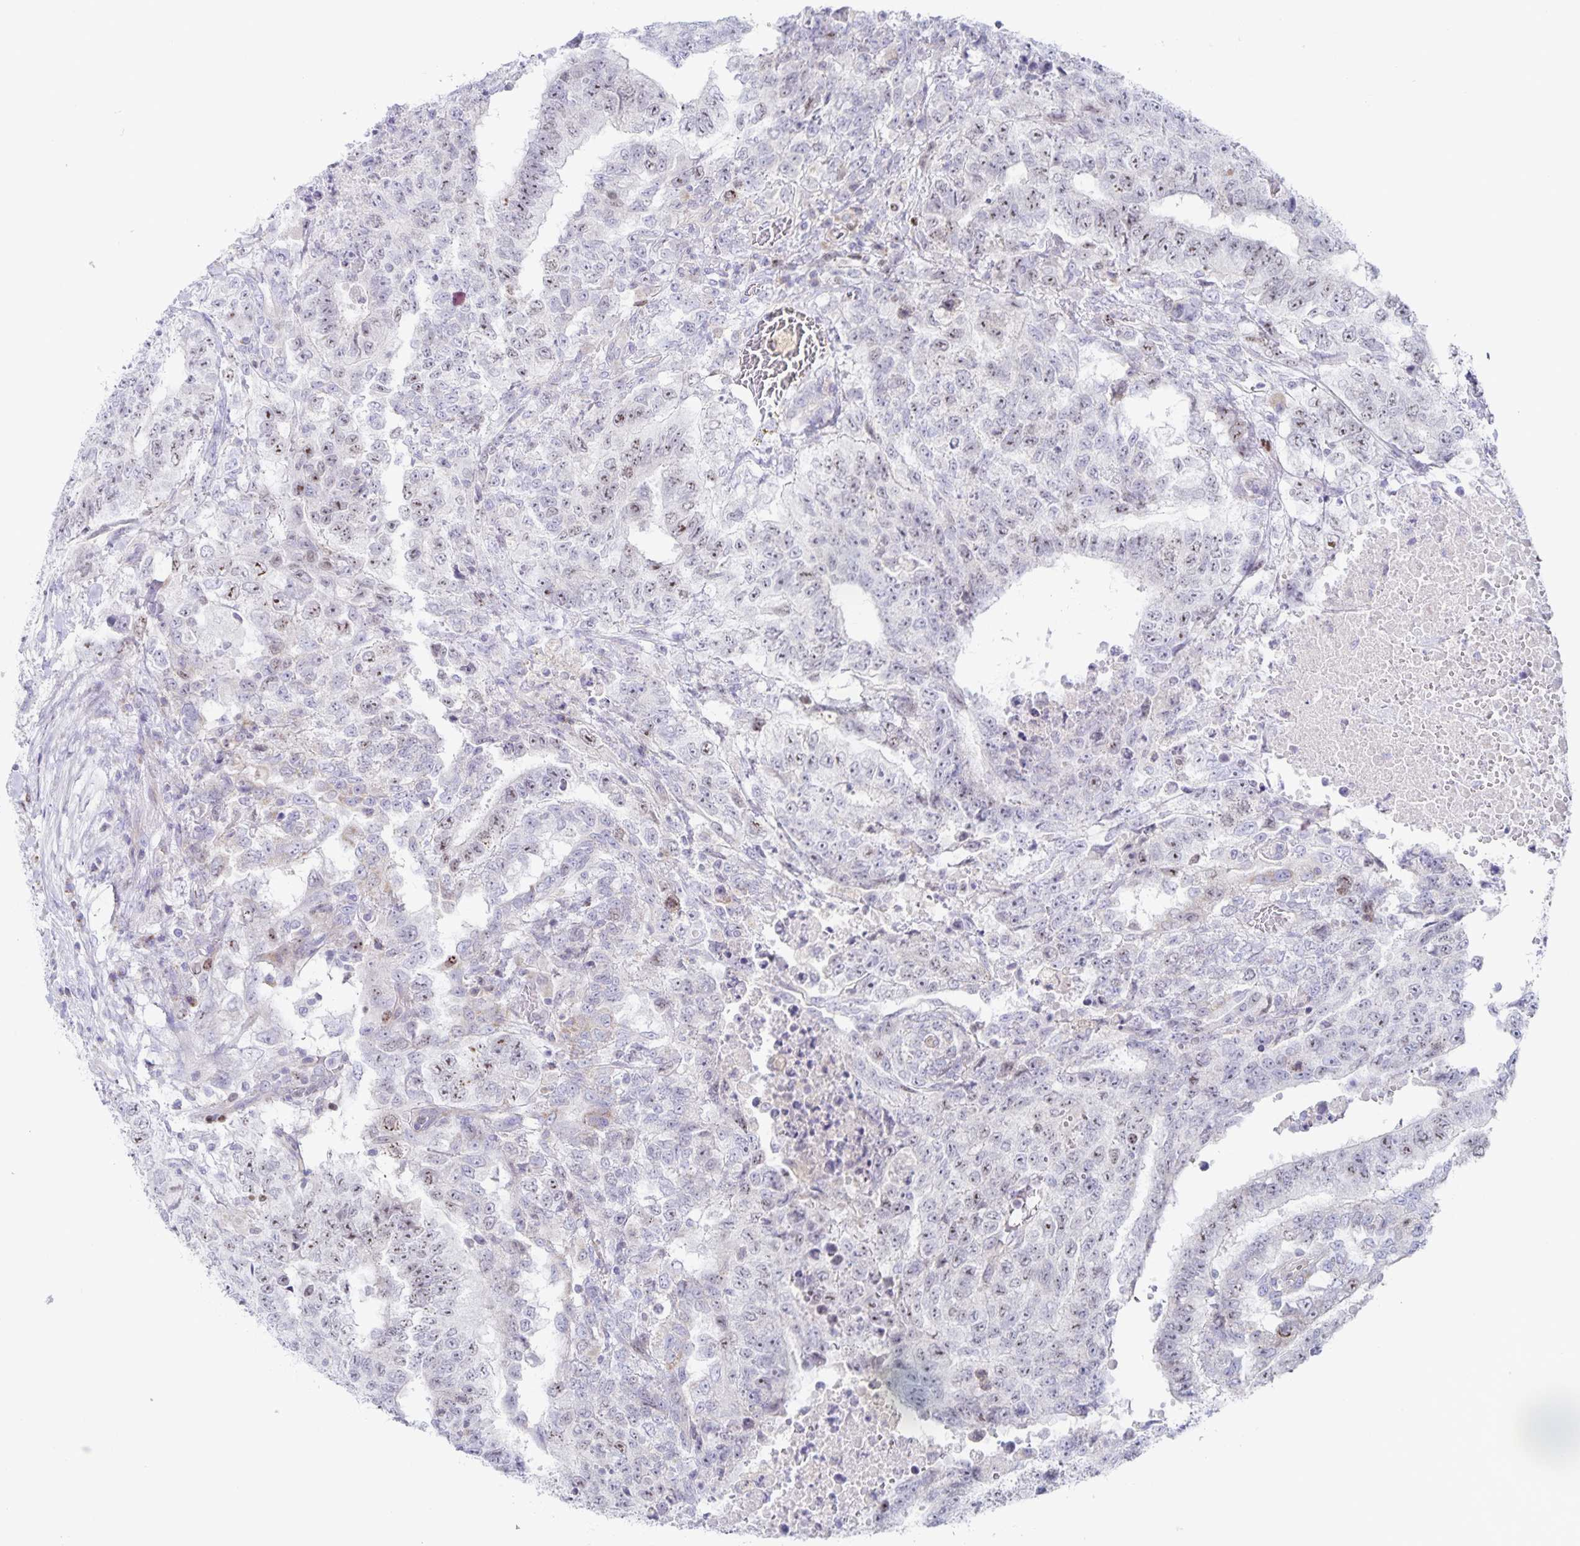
{"staining": {"intensity": "moderate", "quantity": "25%-75%", "location": "nuclear"}, "tissue": "testis cancer", "cell_type": "Tumor cells", "image_type": "cancer", "snomed": [{"axis": "morphology", "description": "Carcinoma, Embryonal, NOS"}, {"axis": "topography", "description": "Testis"}], "caption": "There is medium levels of moderate nuclear expression in tumor cells of testis cancer (embryonal carcinoma), as demonstrated by immunohistochemical staining (brown color).", "gene": "CENPH", "patient": {"sex": "male", "age": 24}}